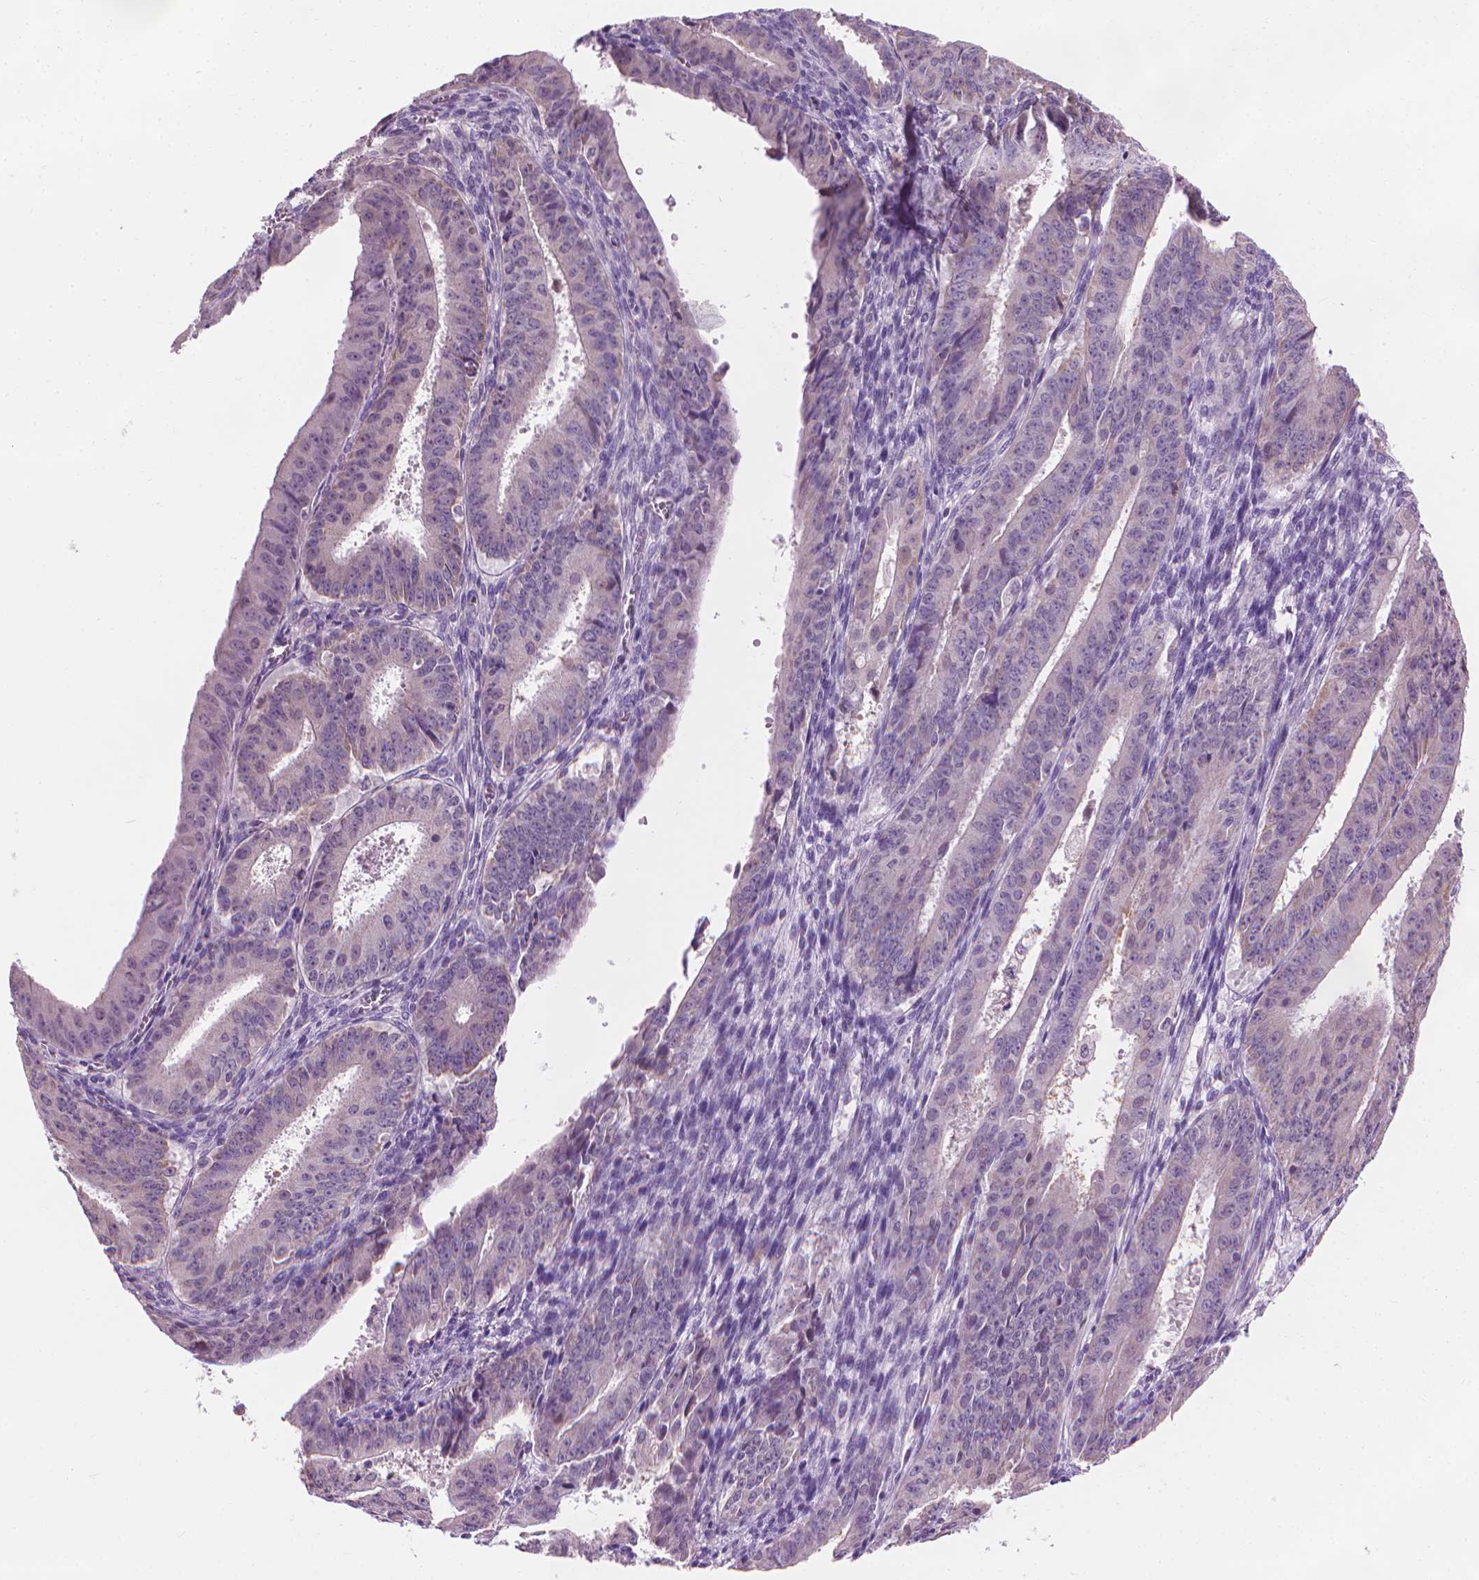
{"staining": {"intensity": "negative", "quantity": "none", "location": "none"}, "tissue": "ovarian cancer", "cell_type": "Tumor cells", "image_type": "cancer", "snomed": [{"axis": "morphology", "description": "Carcinoma, endometroid"}, {"axis": "topography", "description": "Ovary"}], "caption": "Image shows no protein staining in tumor cells of ovarian endometroid carcinoma tissue.", "gene": "CFAP126", "patient": {"sex": "female", "age": 42}}